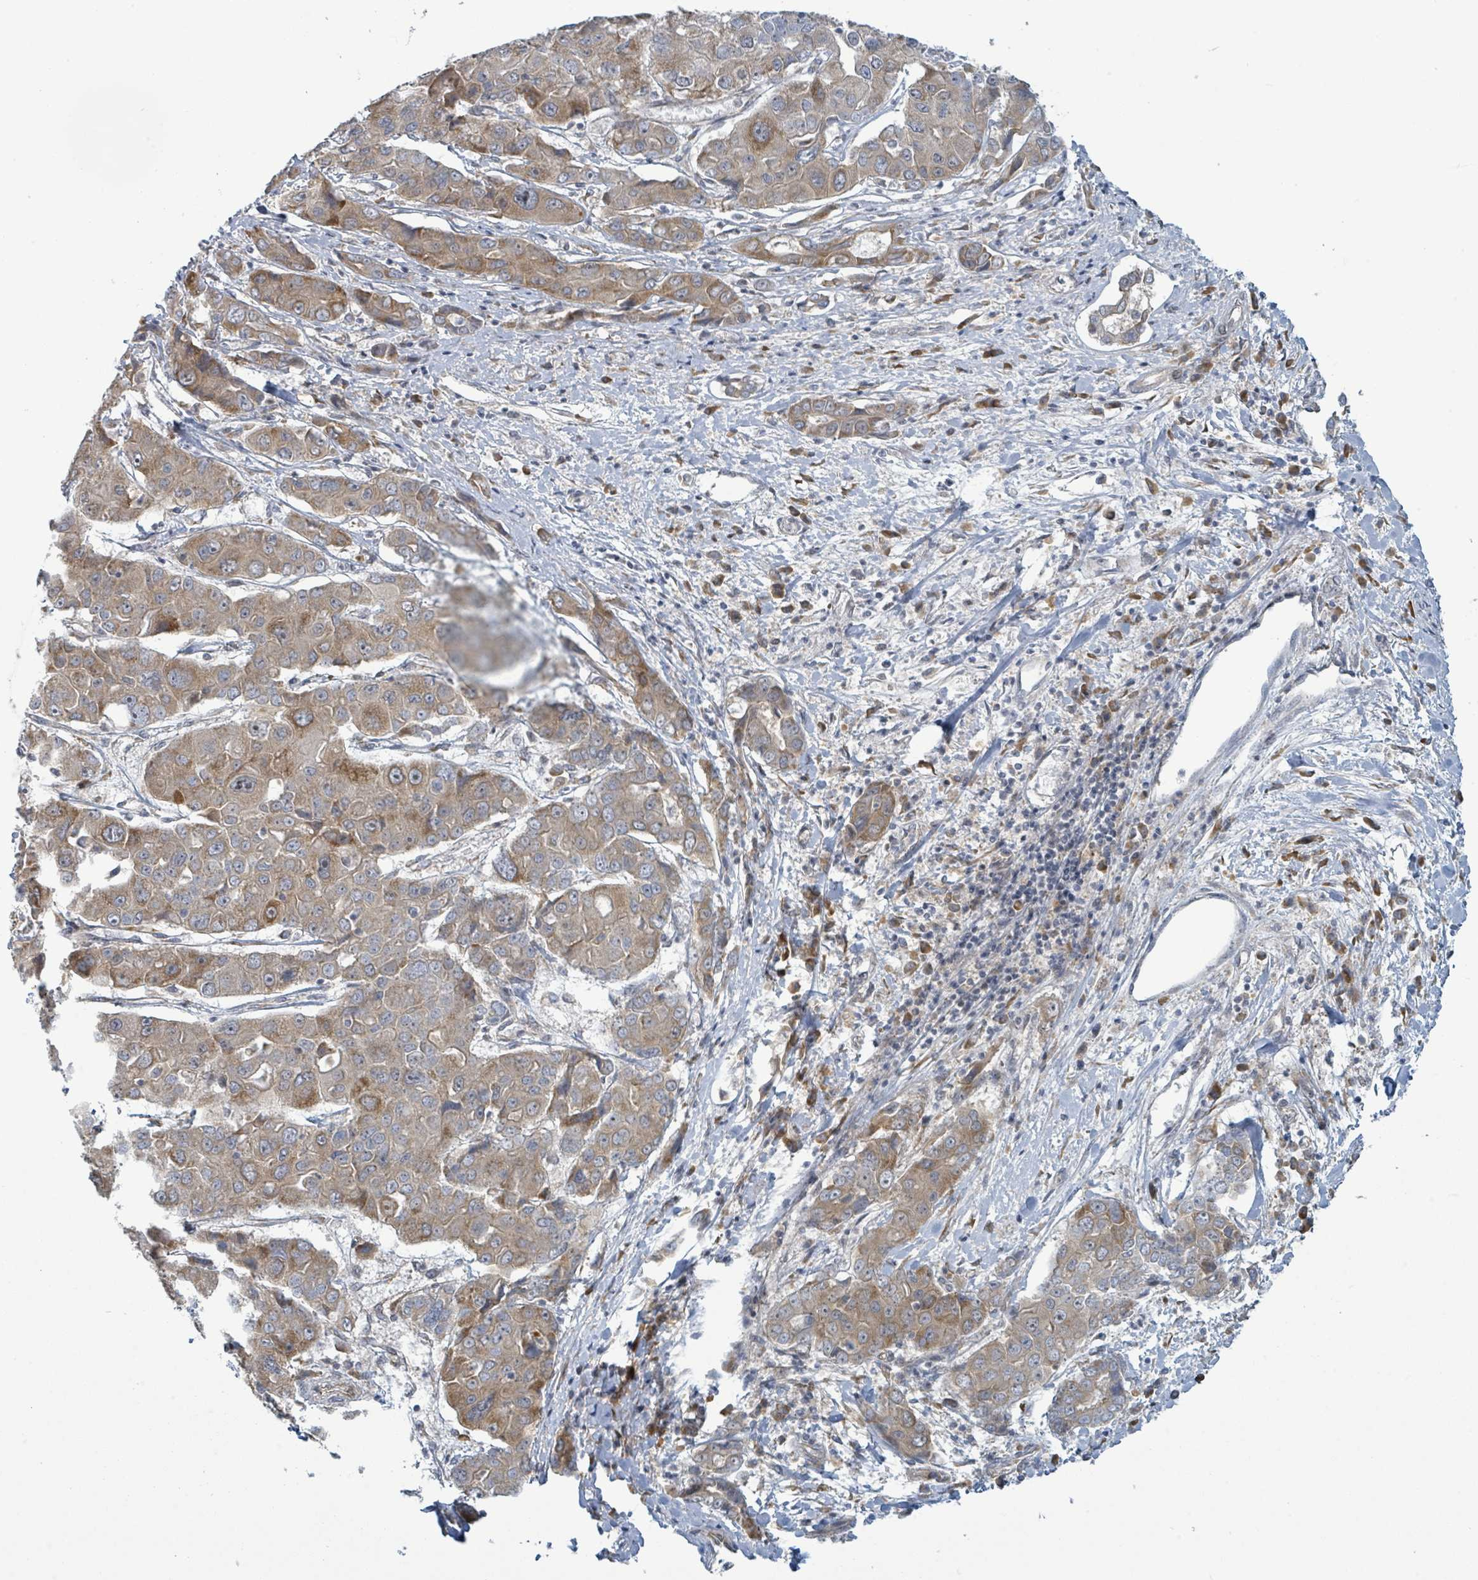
{"staining": {"intensity": "moderate", "quantity": ">75%", "location": "cytoplasmic/membranous"}, "tissue": "liver cancer", "cell_type": "Tumor cells", "image_type": "cancer", "snomed": [{"axis": "morphology", "description": "Cholangiocarcinoma"}, {"axis": "topography", "description": "Liver"}], "caption": "The photomicrograph displays immunohistochemical staining of liver cancer (cholangiocarcinoma). There is moderate cytoplasmic/membranous expression is appreciated in approximately >75% of tumor cells.", "gene": "RPL32", "patient": {"sex": "male", "age": 67}}